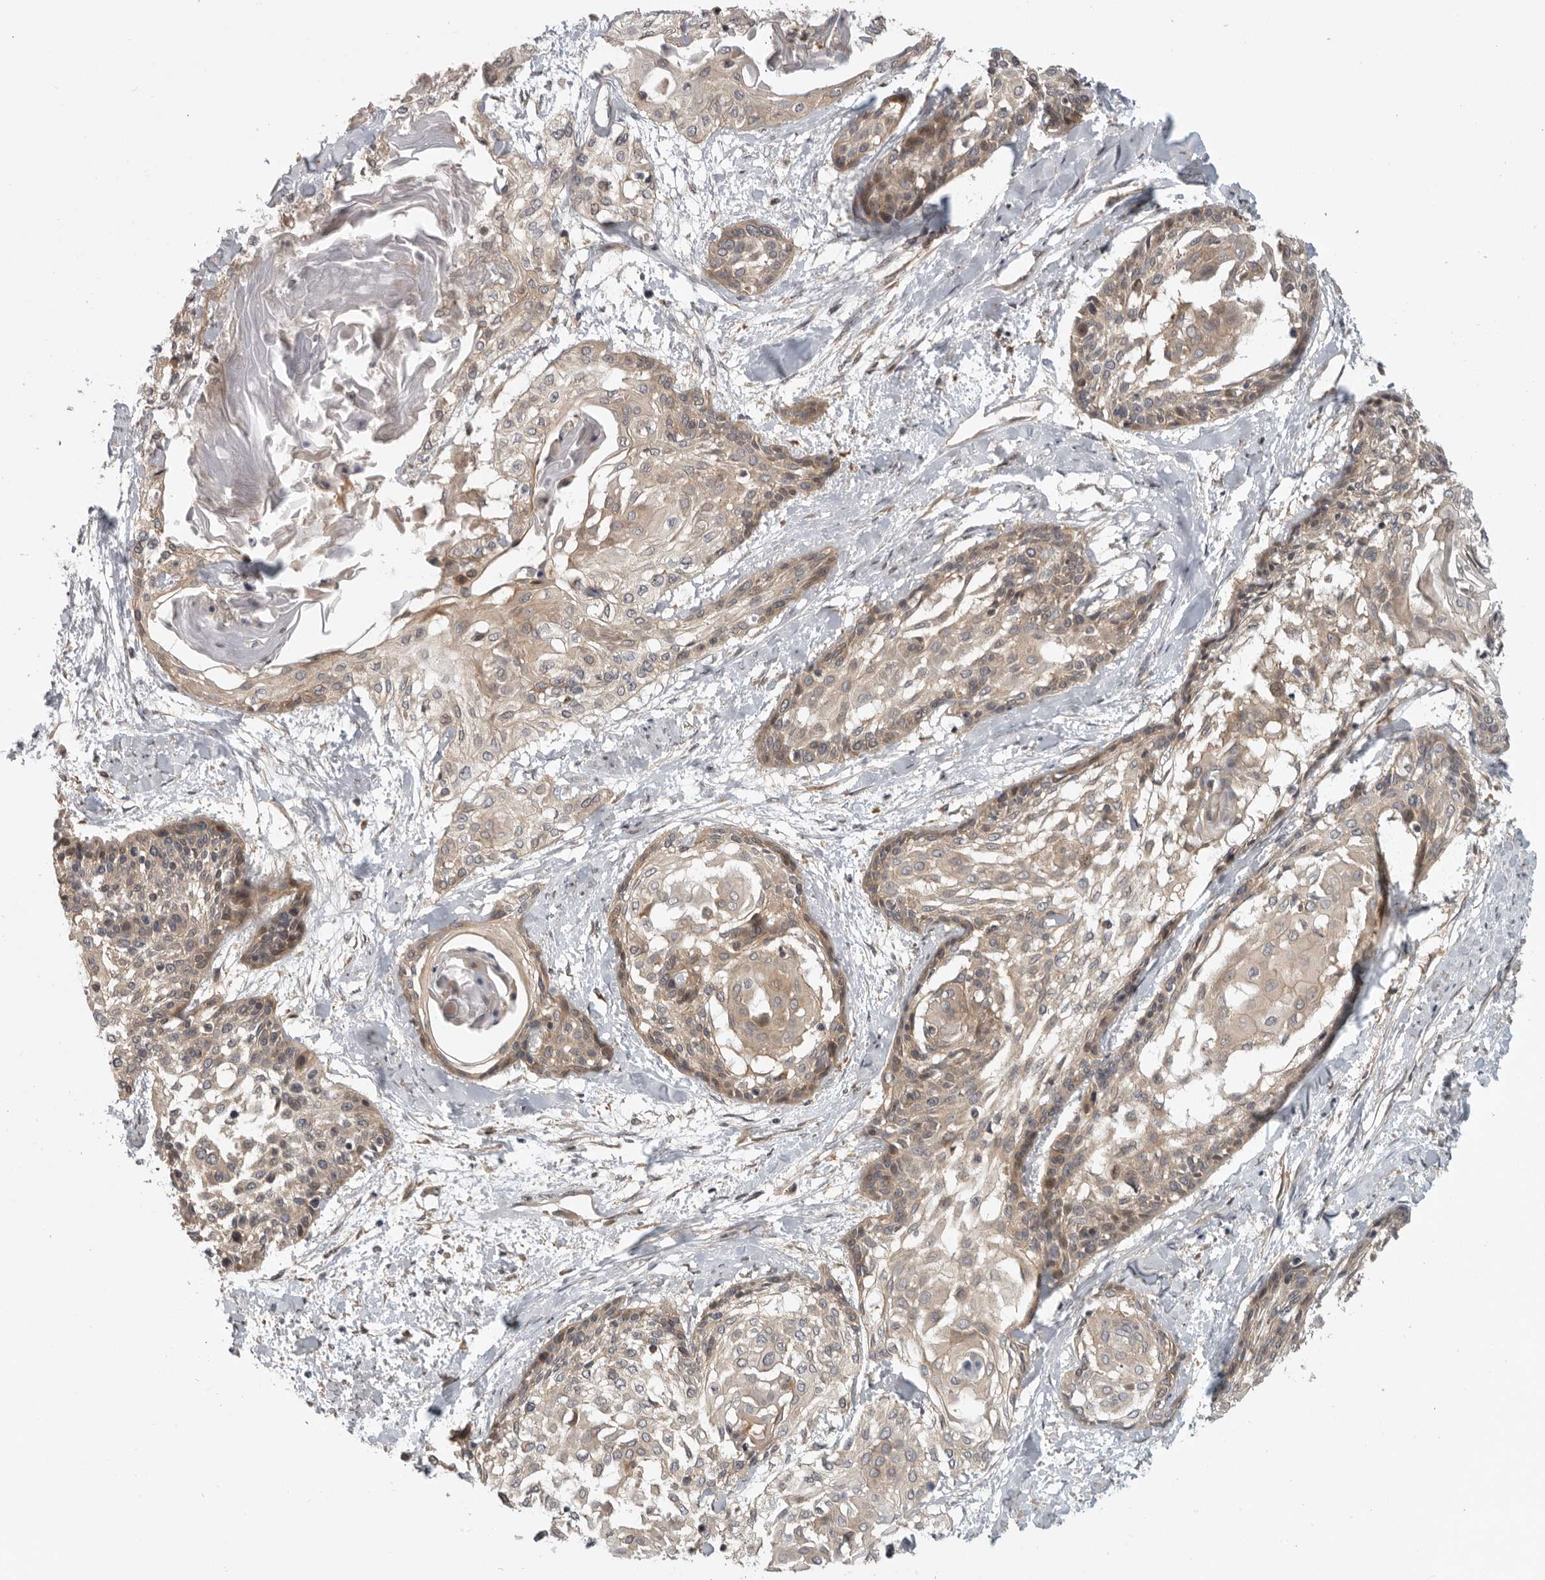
{"staining": {"intensity": "weak", "quantity": ">75%", "location": "cytoplasmic/membranous"}, "tissue": "cervical cancer", "cell_type": "Tumor cells", "image_type": "cancer", "snomed": [{"axis": "morphology", "description": "Squamous cell carcinoma, NOS"}, {"axis": "topography", "description": "Cervix"}], "caption": "Squamous cell carcinoma (cervical) tissue reveals weak cytoplasmic/membranous expression in about >75% of tumor cells, visualized by immunohistochemistry.", "gene": "CUEDC1", "patient": {"sex": "female", "age": 57}}